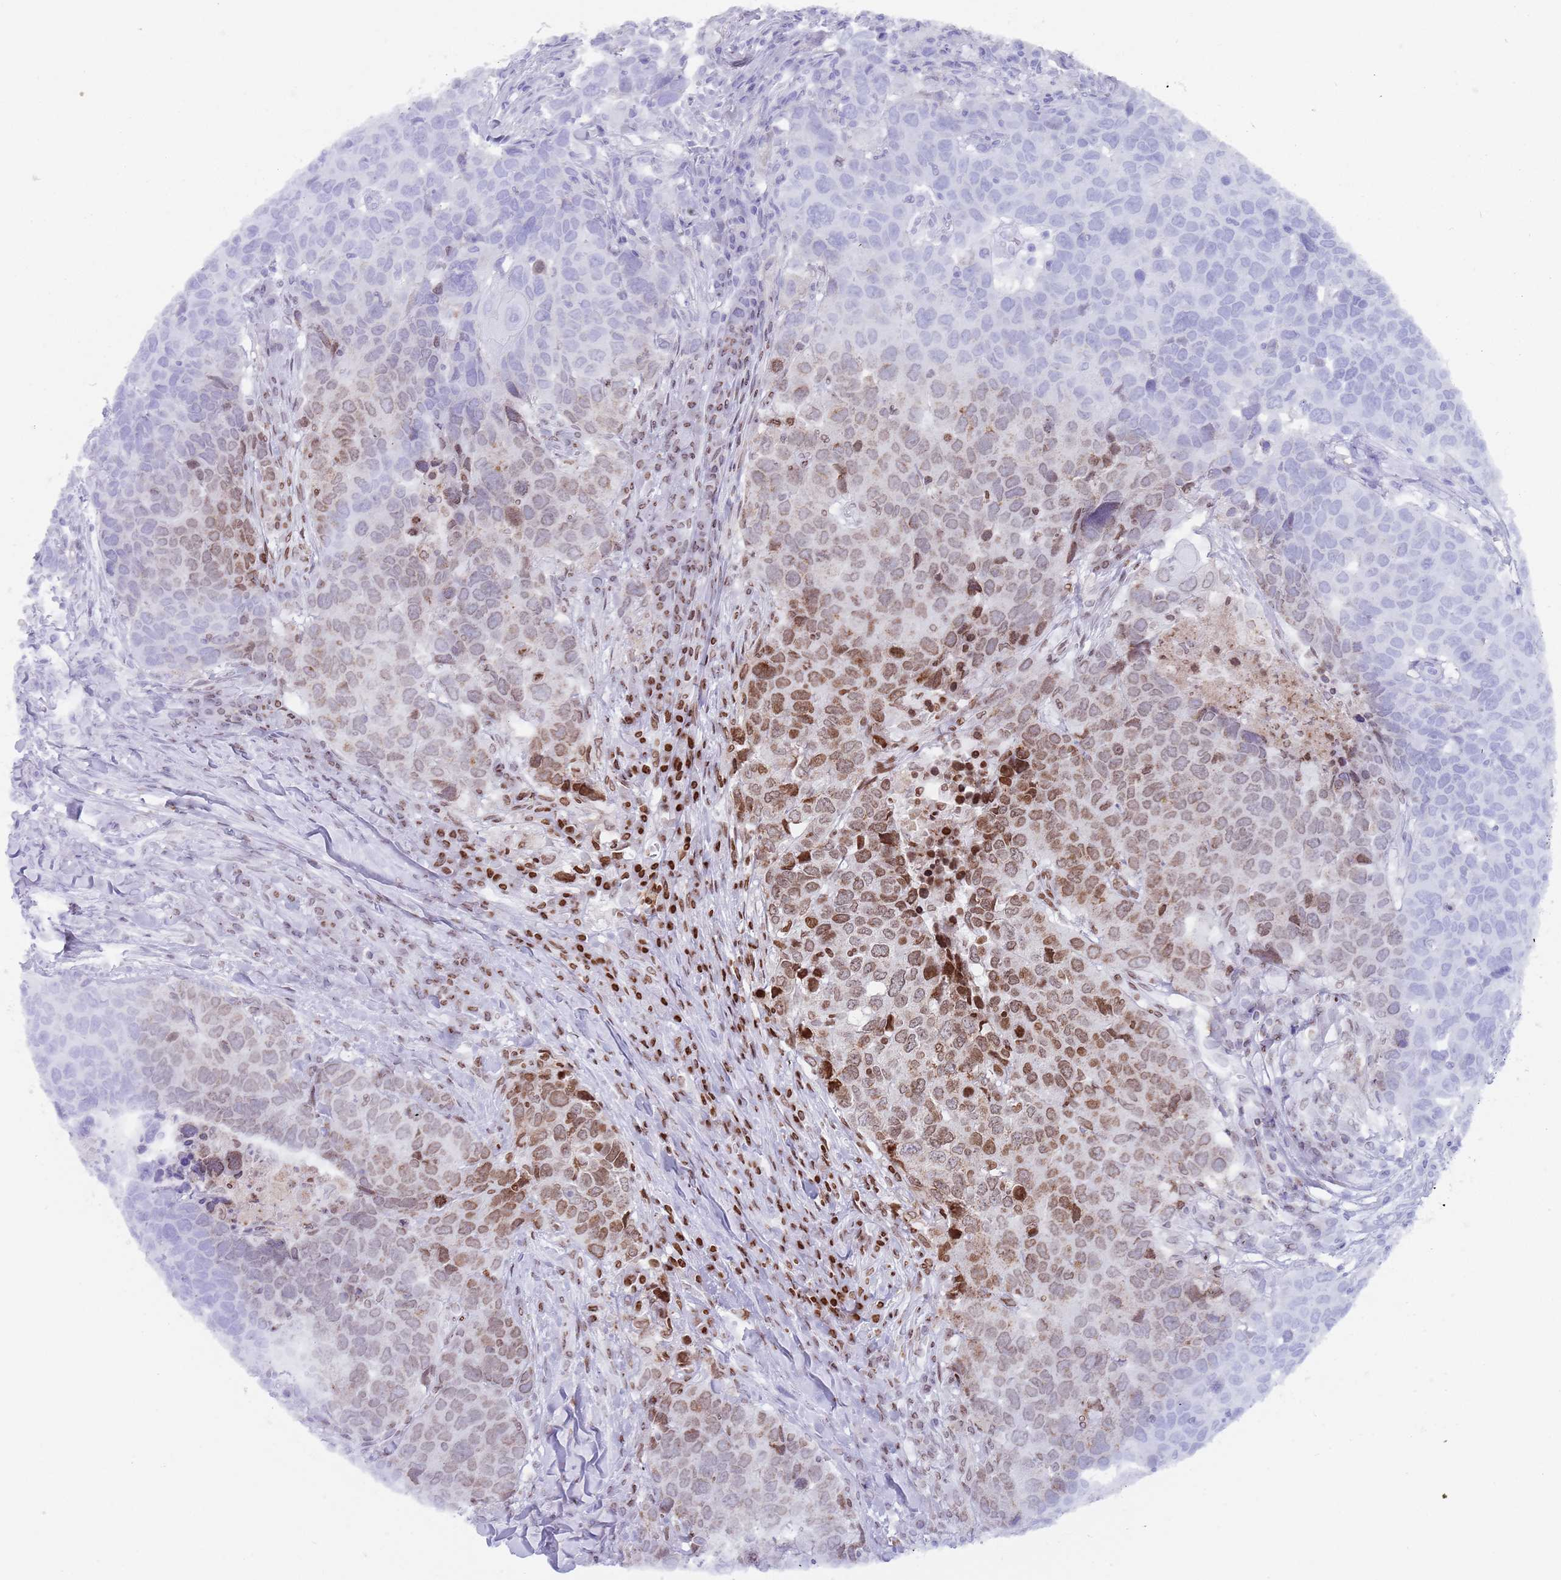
{"staining": {"intensity": "moderate", "quantity": "25%-75%", "location": "nuclear"}, "tissue": "head and neck cancer", "cell_type": "Tumor cells", "image_type": "cancer", "snomed": [{"axis": "morphology", "description": "Normal tissue, NOS"}, {"axis": "morphology", "description": "Squamous cell carcinoma, NOS"}, {"axis": "topography", "description": "Skeletal muscle"}, {"axis": "topography", "description": "Vascular tissue"}, {"axis": "topography", "description": "Peripheral nerve tissue"}, {"axis": "topography", "description": "Head-Neck"}], "caption": "Head and neck squamous cell carcinoma stained with DAB IHC demonstrates medium levels of moderate nuclear staining in about 25%-75% of tumor cells. (DAB (3,3'-diaminobenzidine) = brown stain, brightfield microscopy at high magnification).", "gene": "HDAC8", "patient": {"sex": "male", "age": 66}}